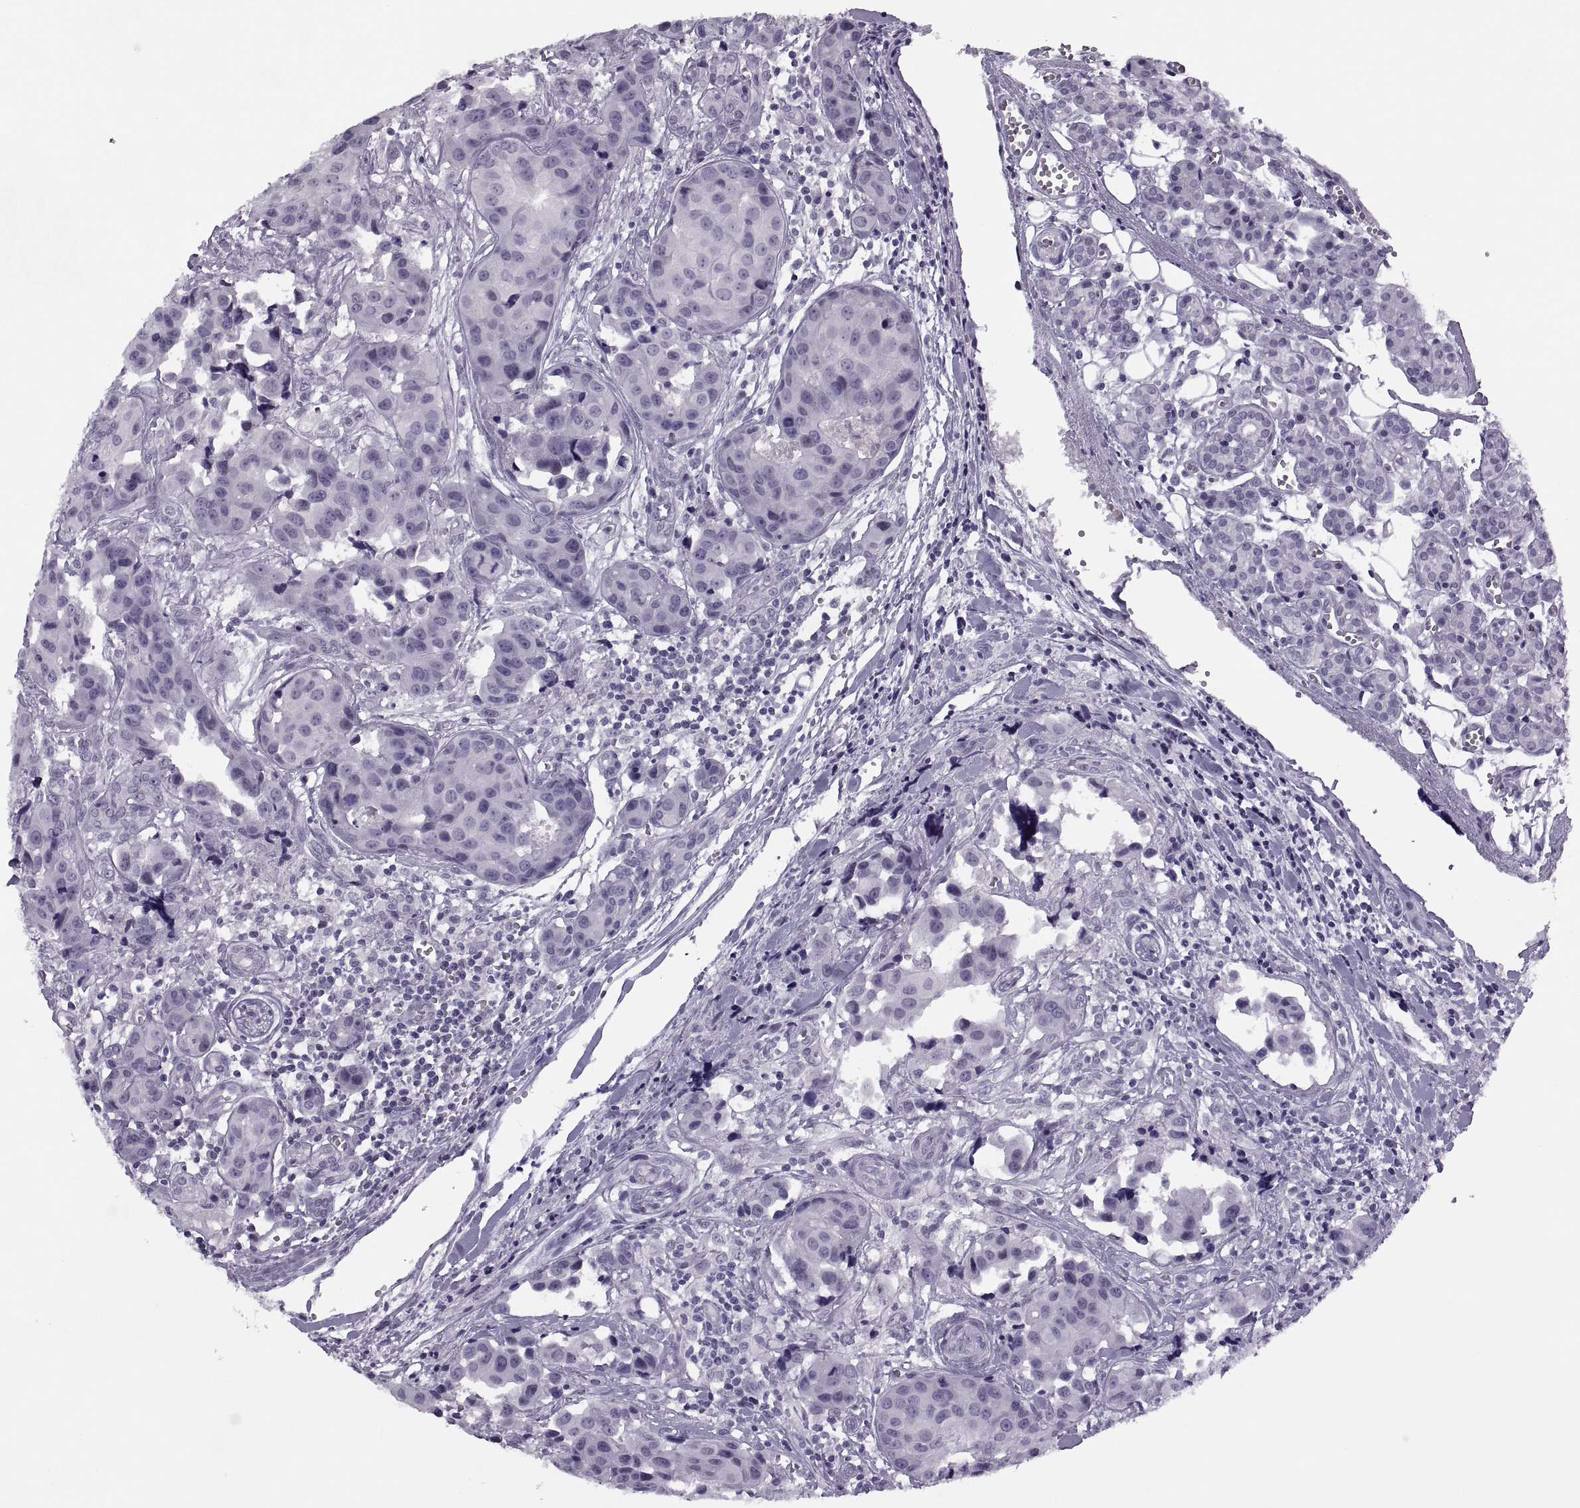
{"staining": {"intensity": "negative", "quantity": "none", "location": "none"}, "tissue": "head and neck cancer", "cell_type": "Tumor cells", "image_type": "cancer", "snomed": [{"axis": "morphology", "description": "Adenocarcinoma, NOS"}, {"axis": "topography", "description": "Head-Neck"}], "caption": "Protein analysis of head and neck cancer (adenocarcinoma) demonstrates no significant positivity in tumor cells.", "gene": "SYNGR4", "patient": {"sex": "male", "age": 76}}